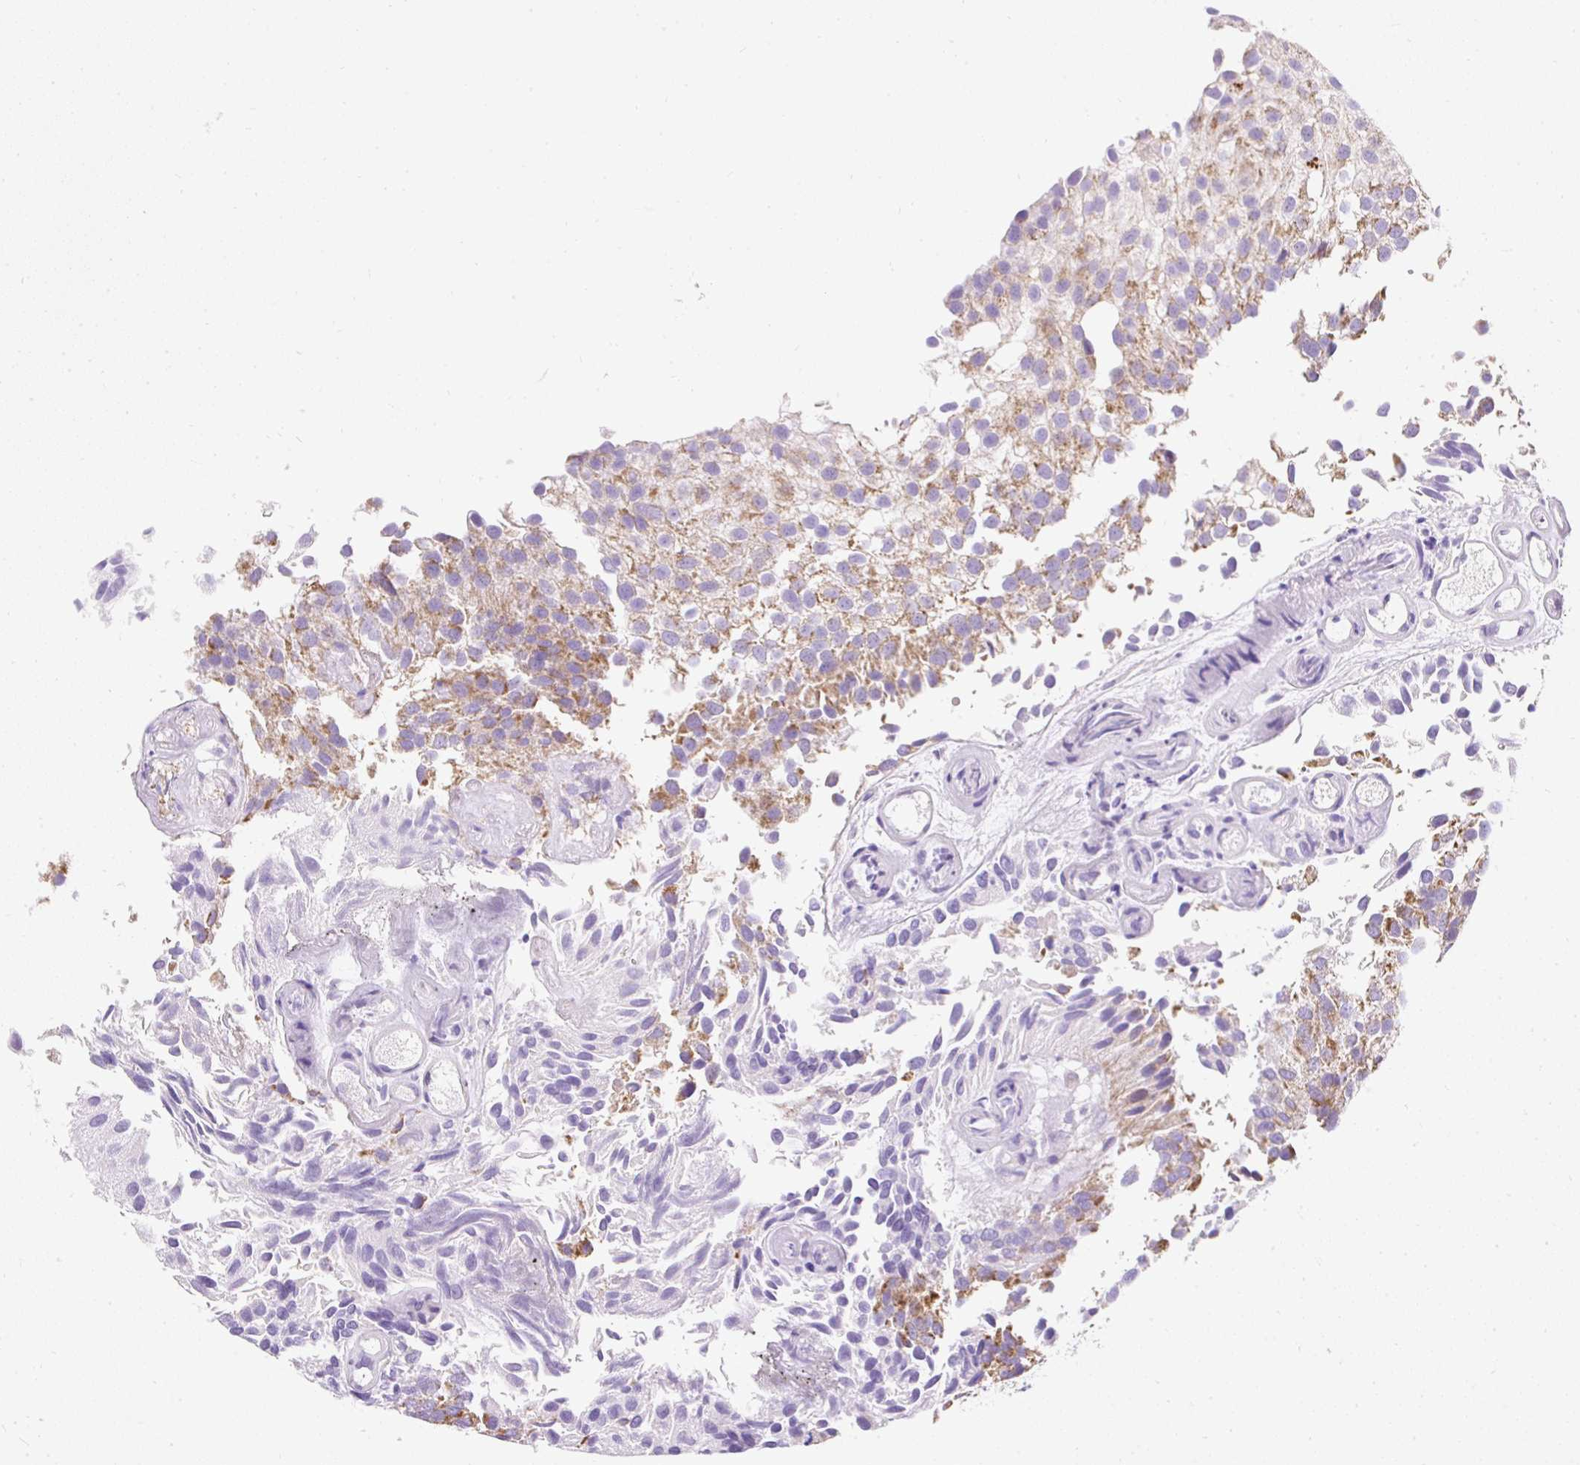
{"staining": {"intensity": "moderate", "quantity": ">75%", "location": "cytoplasmic/membranous"}, "tissue": "urothelial cancer", "cell_type": "Tumor cells", "image_type": "cancer", "snomed": [{"axis": "morphology", "description": "Urothelial carcinoma, NOS"}, {"axis": "topography", "description": "Urinary bladder"}], "caption": "Transitional cell carcinoma tissue demonstrates moderate cytoplasmic/membranous expression in about >75% of tumor cells (IHC, brightfield microscopy, high magnification).", "gene": "DAAM2", "patient": {"sex": "male", "age": 87}}